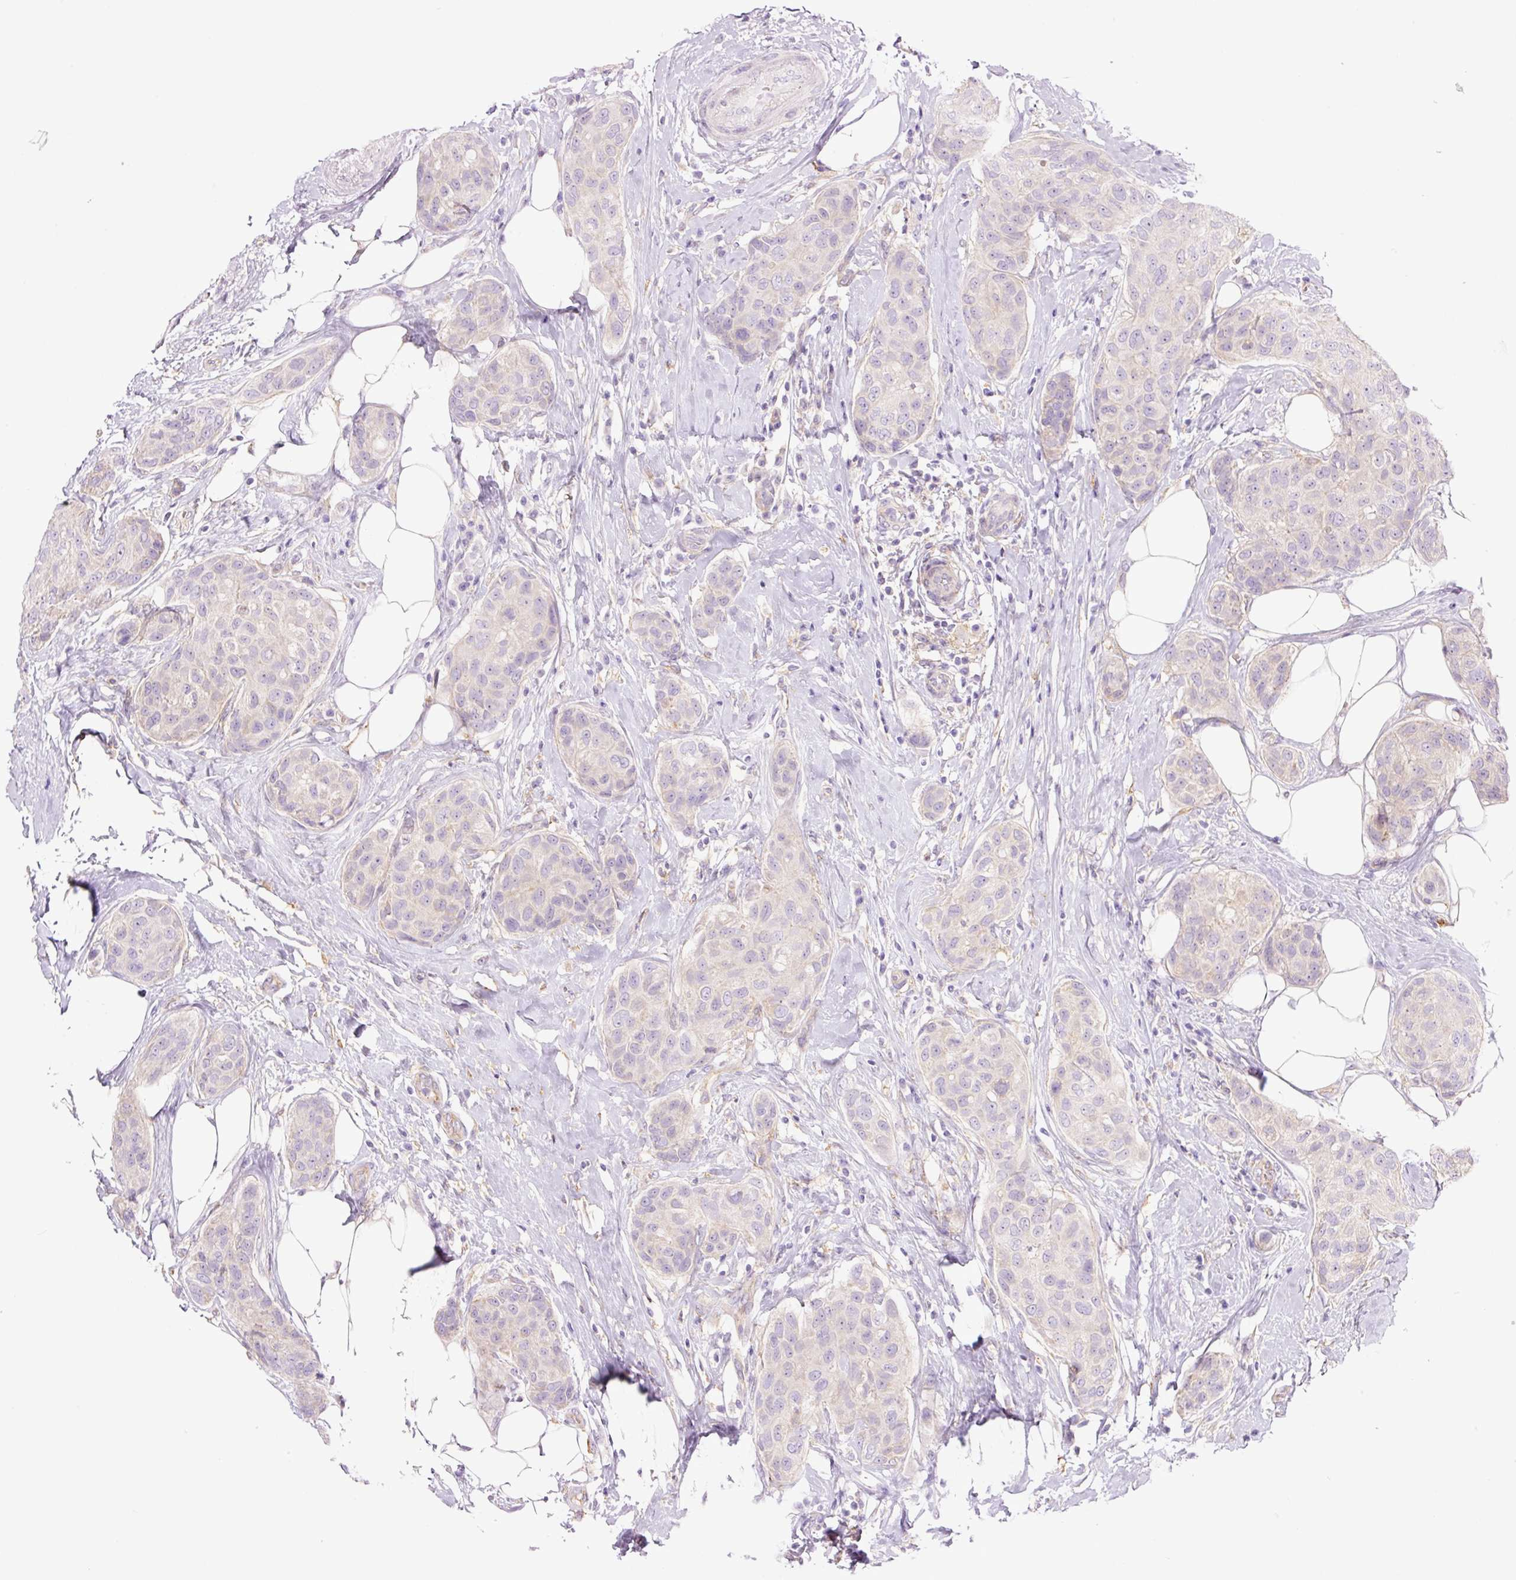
{"staining": {"intensity": "negative", "quantity": "none", "location": "none"}, "tissue": "breast cancer", "cell_type": "Tumor cells", "image_type": "cancer", "snomed": [{"axis": "morphology", "description": "Duct carcinoma"}, {"axis": "topography", "description": "Breast"}, {"axis": "topography", "description": "Lymph node"}], "caption": "The immunohistochemistry image has no significant staining in tumor cells of breast cancer (invasive ductal carcinoma) tissue.", "gene": "SH2D6", "patient": {"sex": "female", "age": 80}}